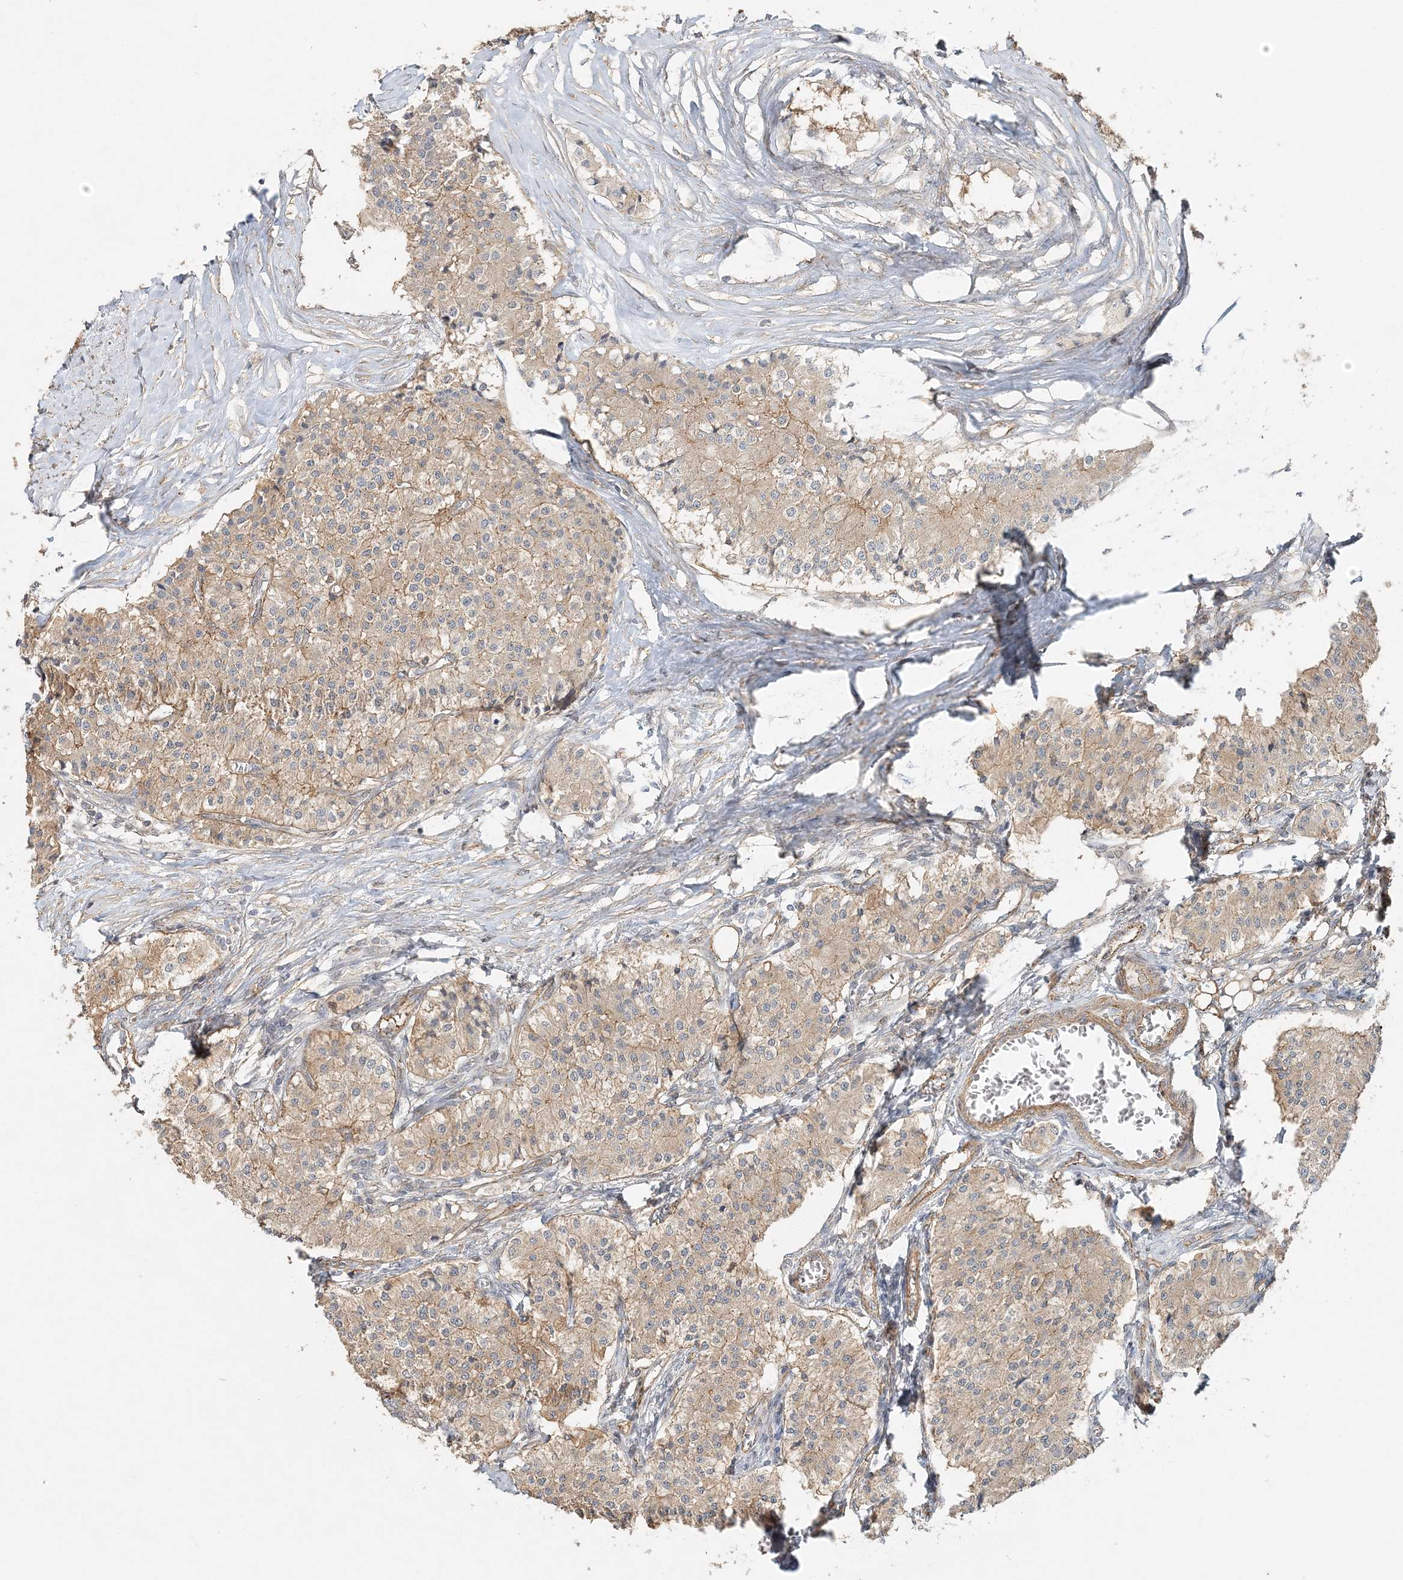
{"staining": {"intensity": "weak", "quantity": ">75%", "location": "cytoplasmic/membranous"}, "tissue": "carcinoid", "cell_type": "Tumor cells", "image_type": "cancer", "snomed": [{"axis": "morphology", "description": "Carcinoid, malignant, NOS"}, {"axis": "topography", "description": "Colon"}], "caption": "Human malignant carcinoid stained for a protein (brown) exhibits weak cytoplasmic/membranous positive positivity in about >75% of tumor cells.", "gene": "MAT2B", "patient": {"sex": "female", "age": 52}}